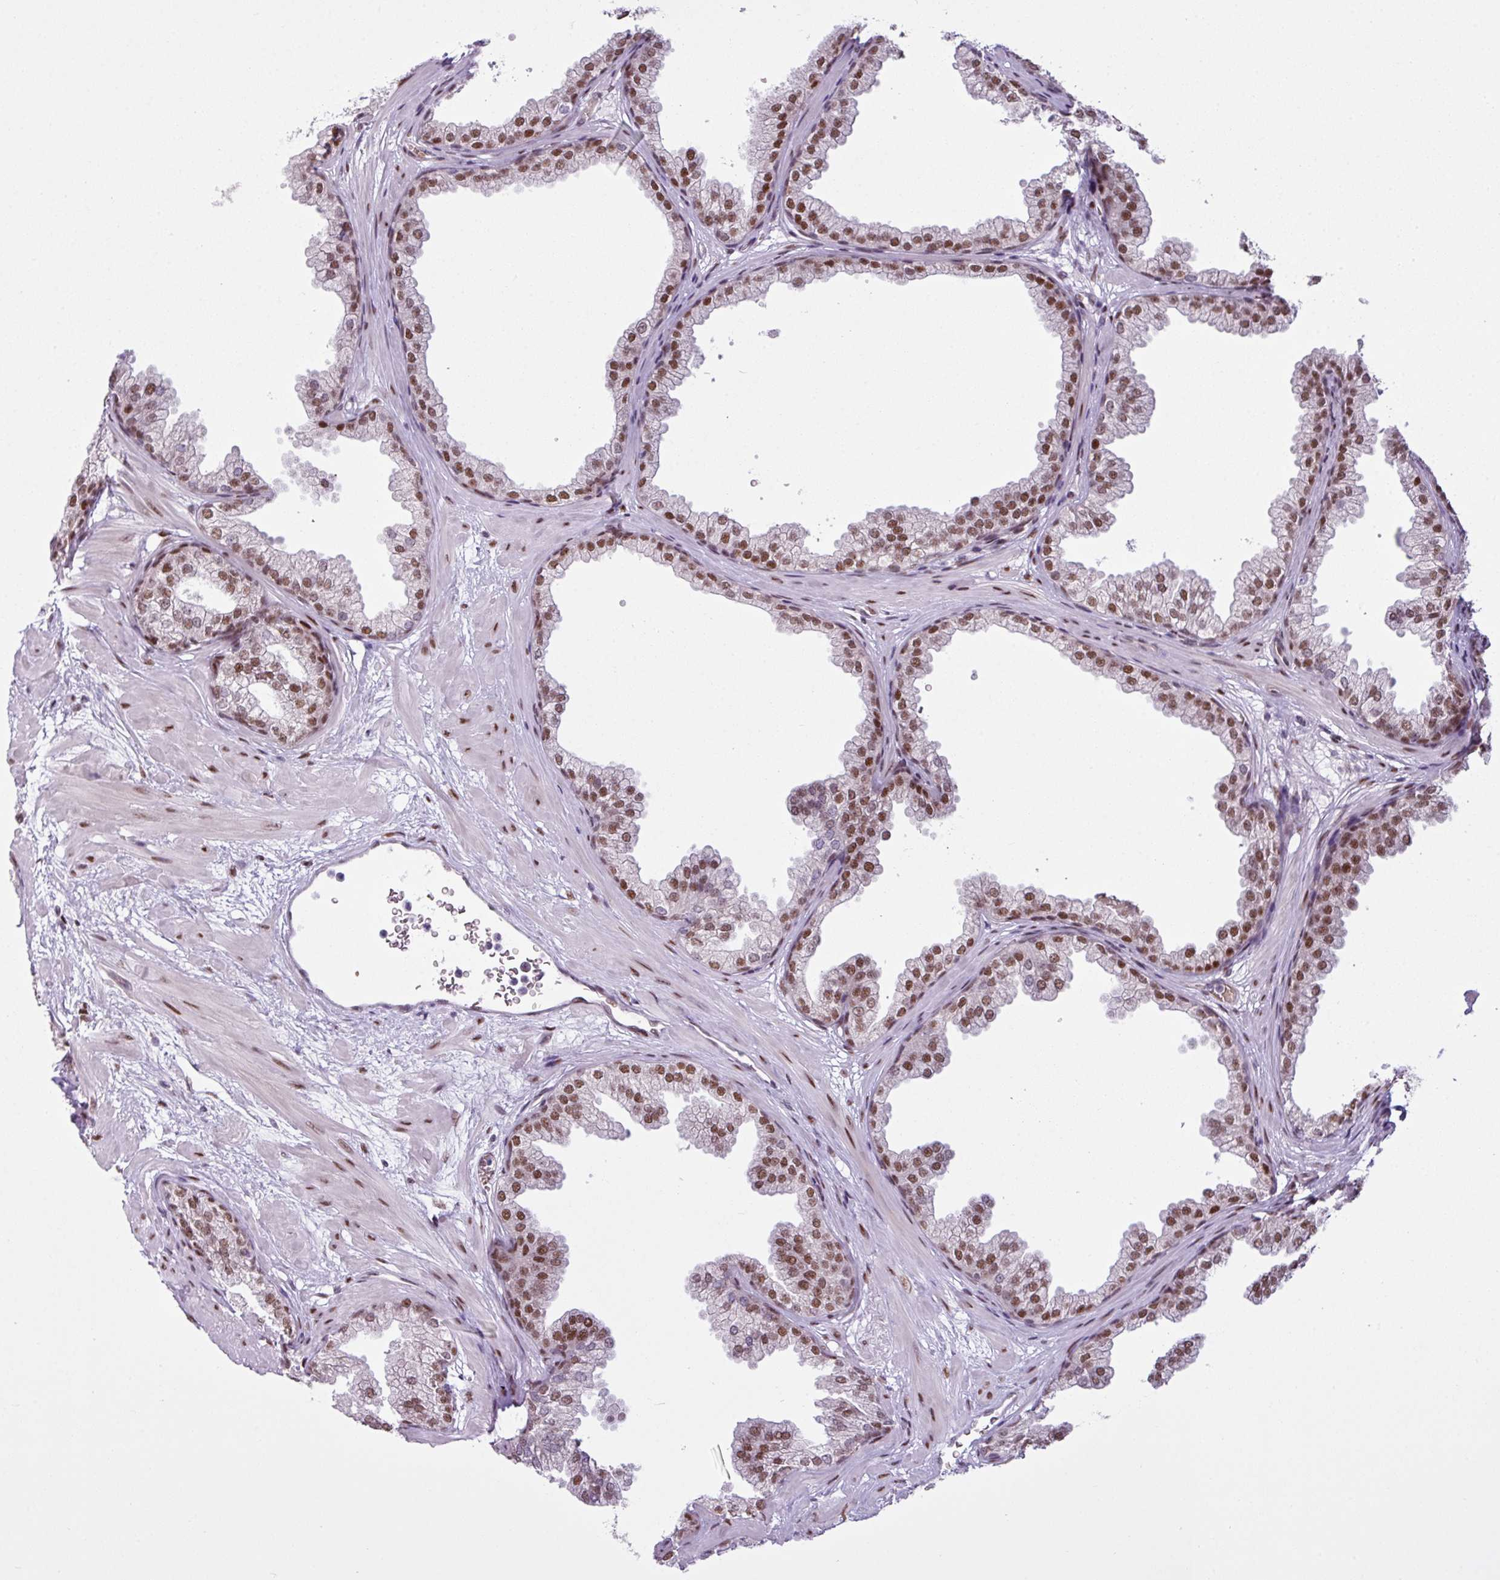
{"staining": {"intensity": "strong", "quantity": ">75%", "location": "nuclear"}, "tissue": "prostate", "cell_type": "Glandular cells", "image_type": "normal", "snomed": [{"axis": "morphology", "description": "Normal tissue, NOS"}, {"axis": "topography", "description": "Prostate"}], "caption": "The immunohistochemical stain labels strong nuclear staining in glandular cells of normal prostate.", "gene": "PRDM5", "patient": {"sex": "male", "age": 37}}